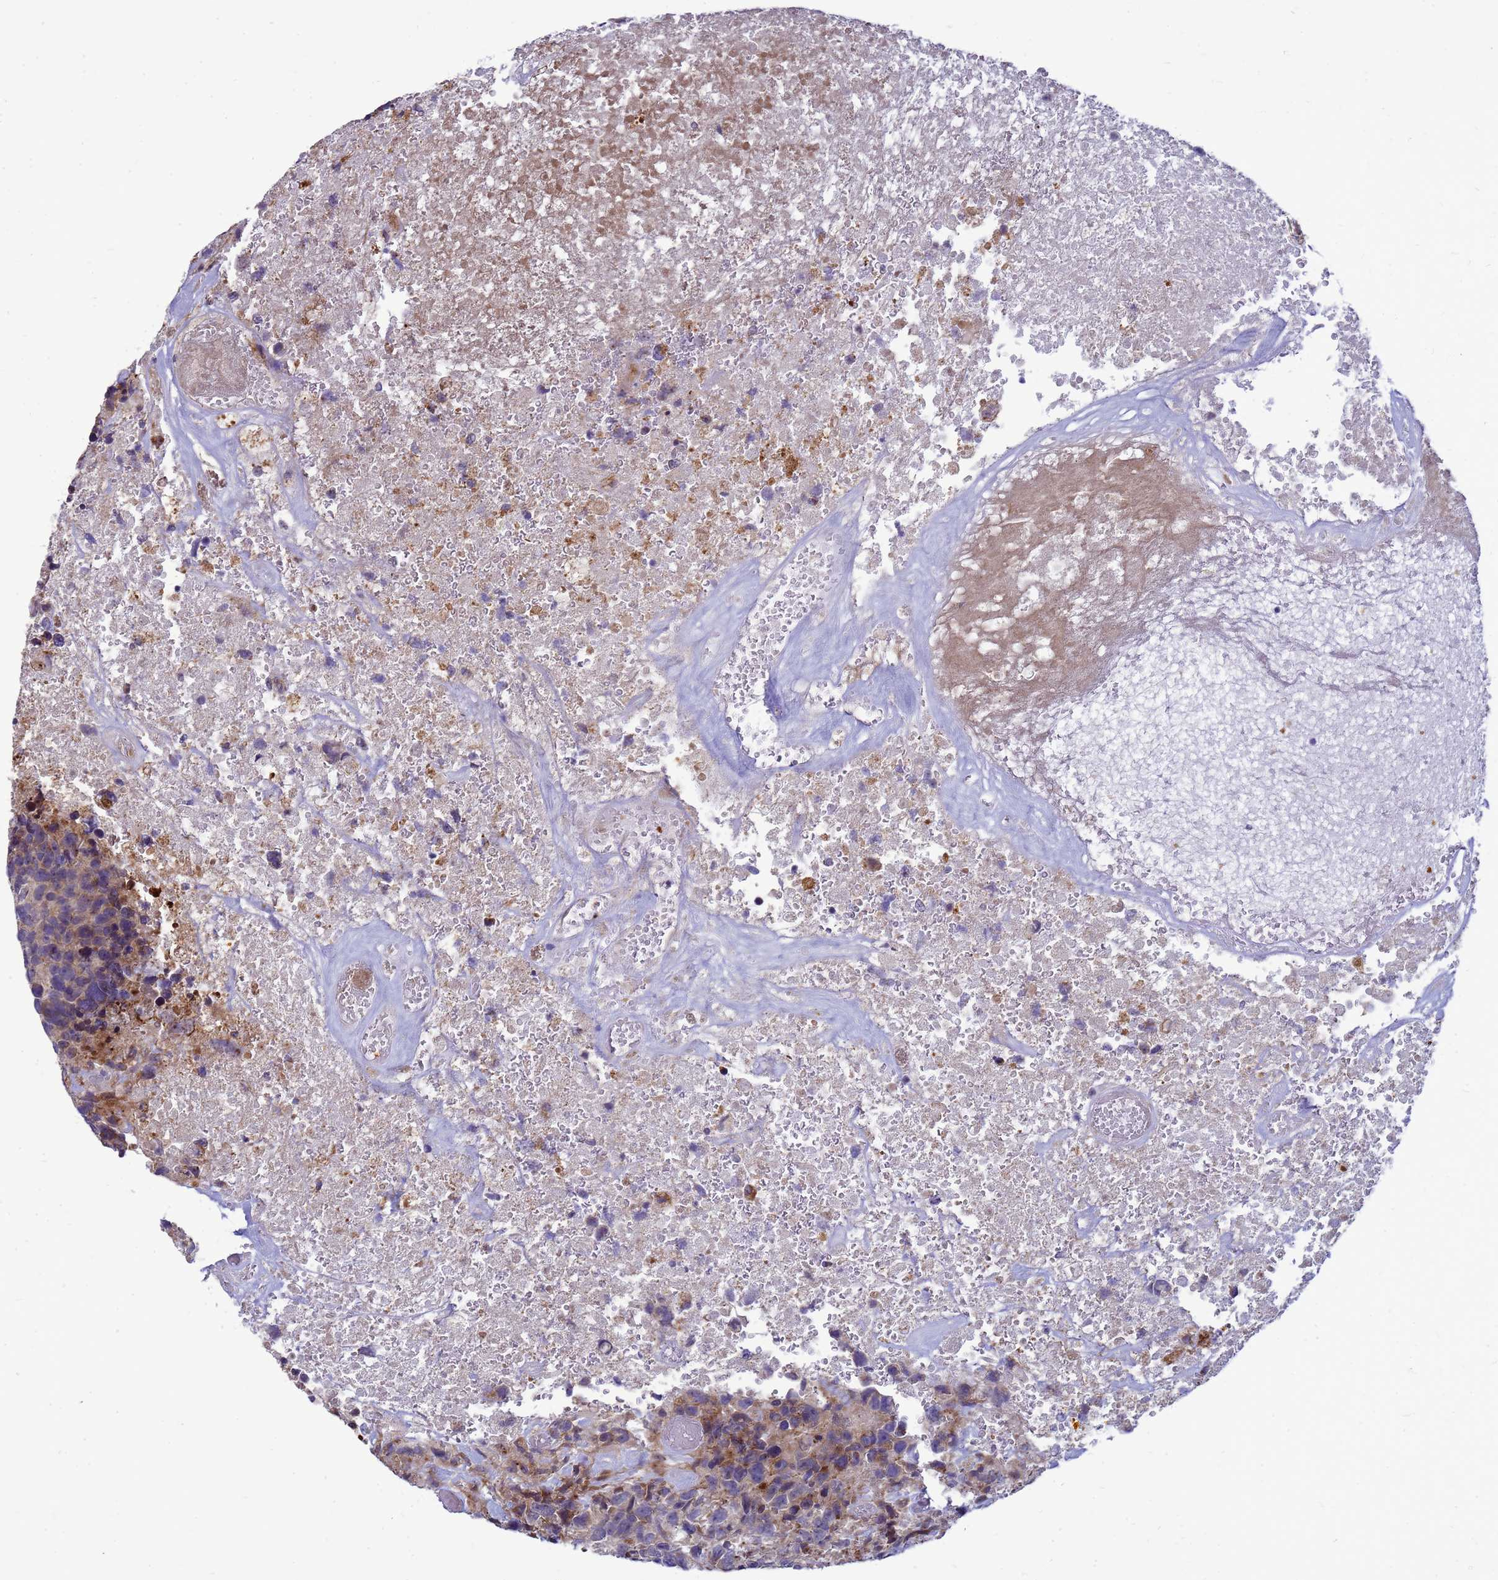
{"staining": {"intensity": "moderate", "quantity": "25%-75%", "location": "cytoplasmic/membranous"}, "tissue": "glioma", "cell_type": "Tumor cells", "image_type": "cancer", "snomed": [{"axis": "morphology", "description": "Glioma, malignant, High grade"}, {"axis": "topography", "description": "Brain"}], "caption": "There is medium levels of moderate cytoplasmic/membranous expression in tumor cells of glioma, as demonstrated by immunohistochemical staining (brown color).", "gene": "C12orf43", "patient": {"sex": "male", "age": 69}}